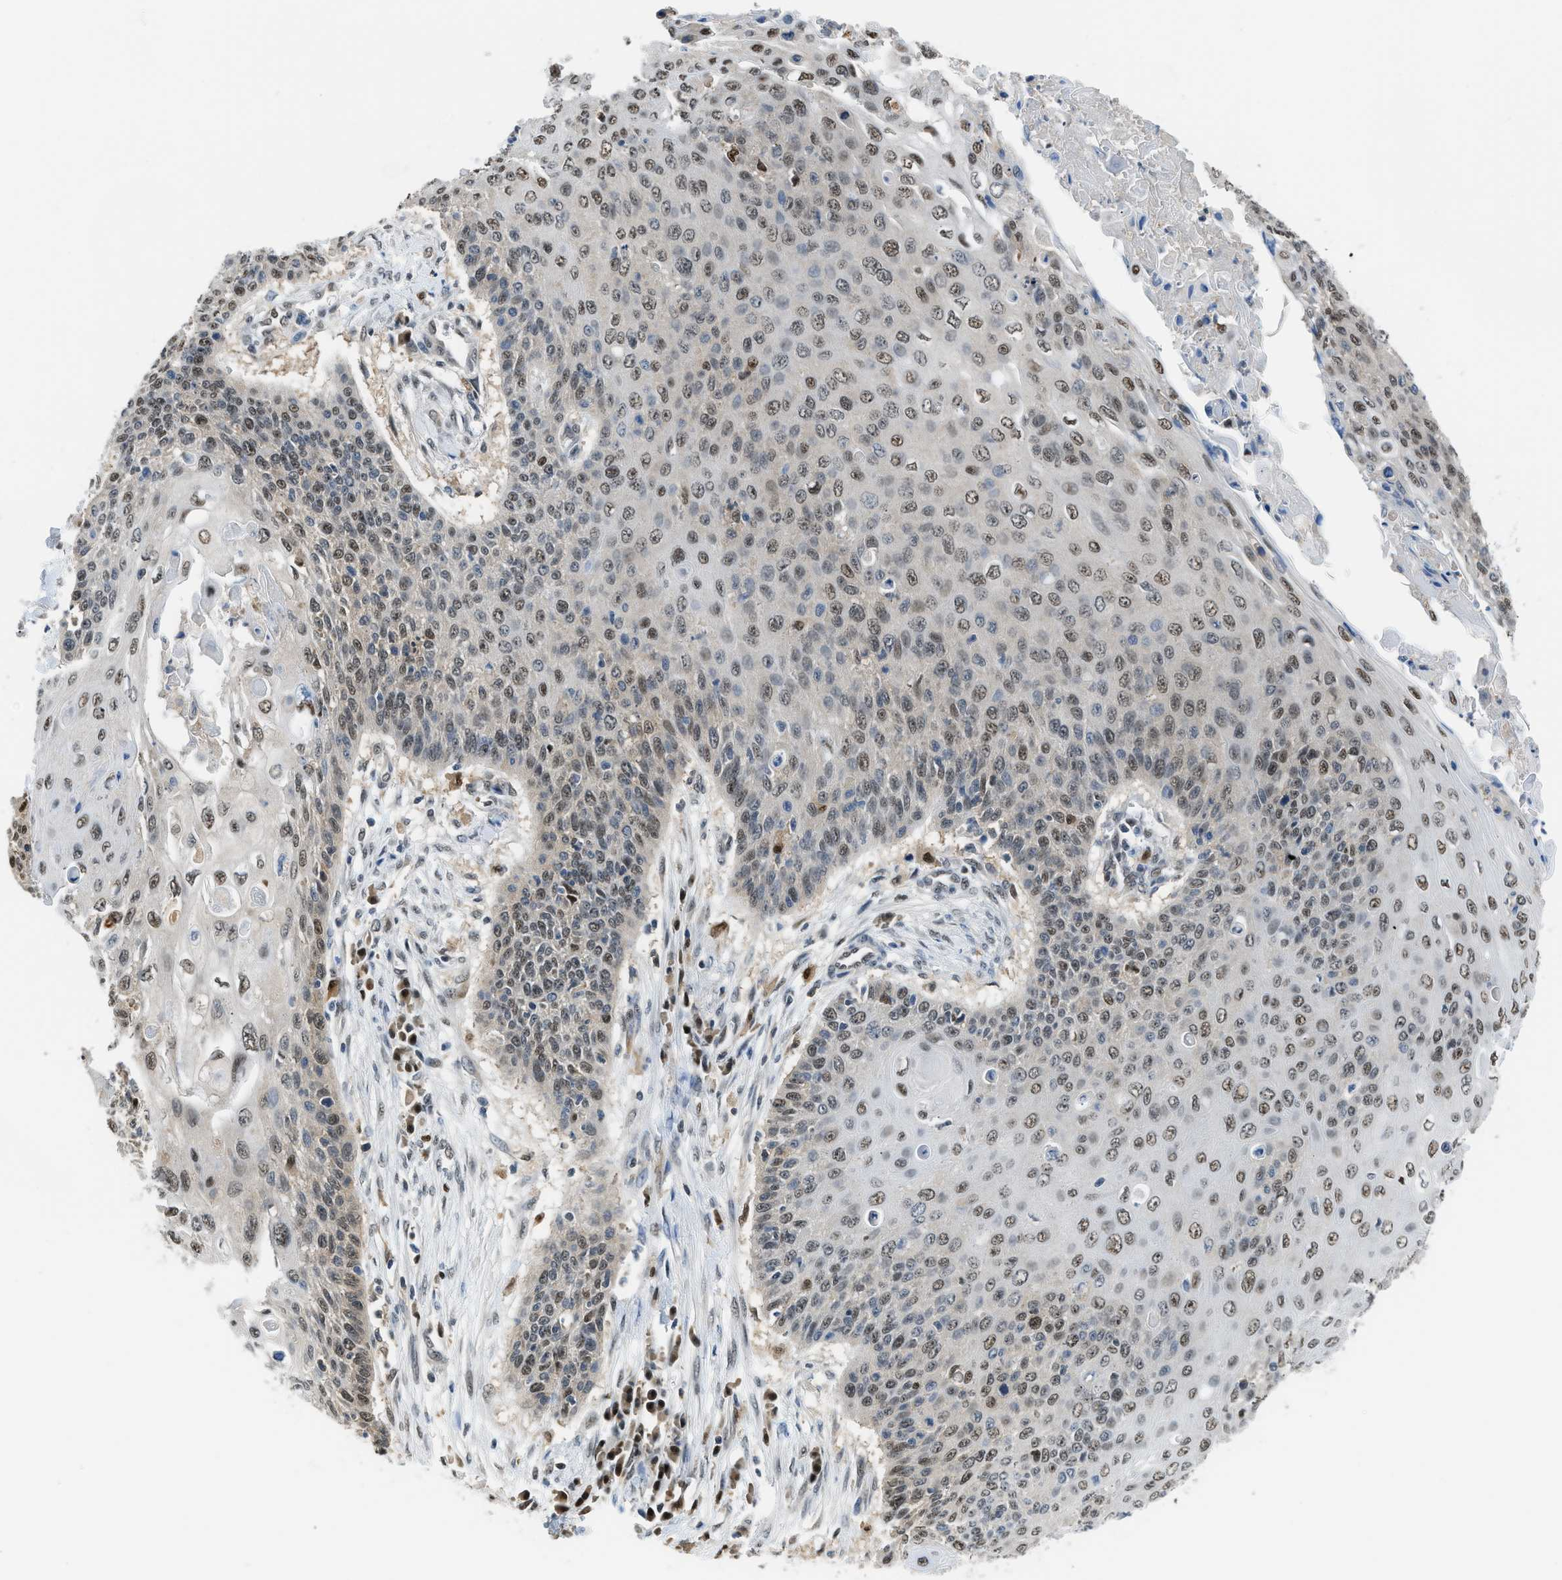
{"staining": {"intensity": "weak", "quantity": "25%-75%", "location": "nuclear"}, "tissue": "cervical cancer", "cell_type": "Tumor cells", "image_type": "cancer", "snomed": [{"axis": "morphology", "description": "Squamous cell carcinoma, NOS"}, {"axis": "topography", "description": "Cervix"}], "caption": "Immunohistochemical staining of cervical cancer (squamous cell carcinoma) exhibits low levels of weak nuclear staining in about 25%-75% of tumor cells. The protein is shown in brown color, while the nuclei are stained blue.", "gene": "ALX1", "patient": {"sex": "female", "age": 39}}